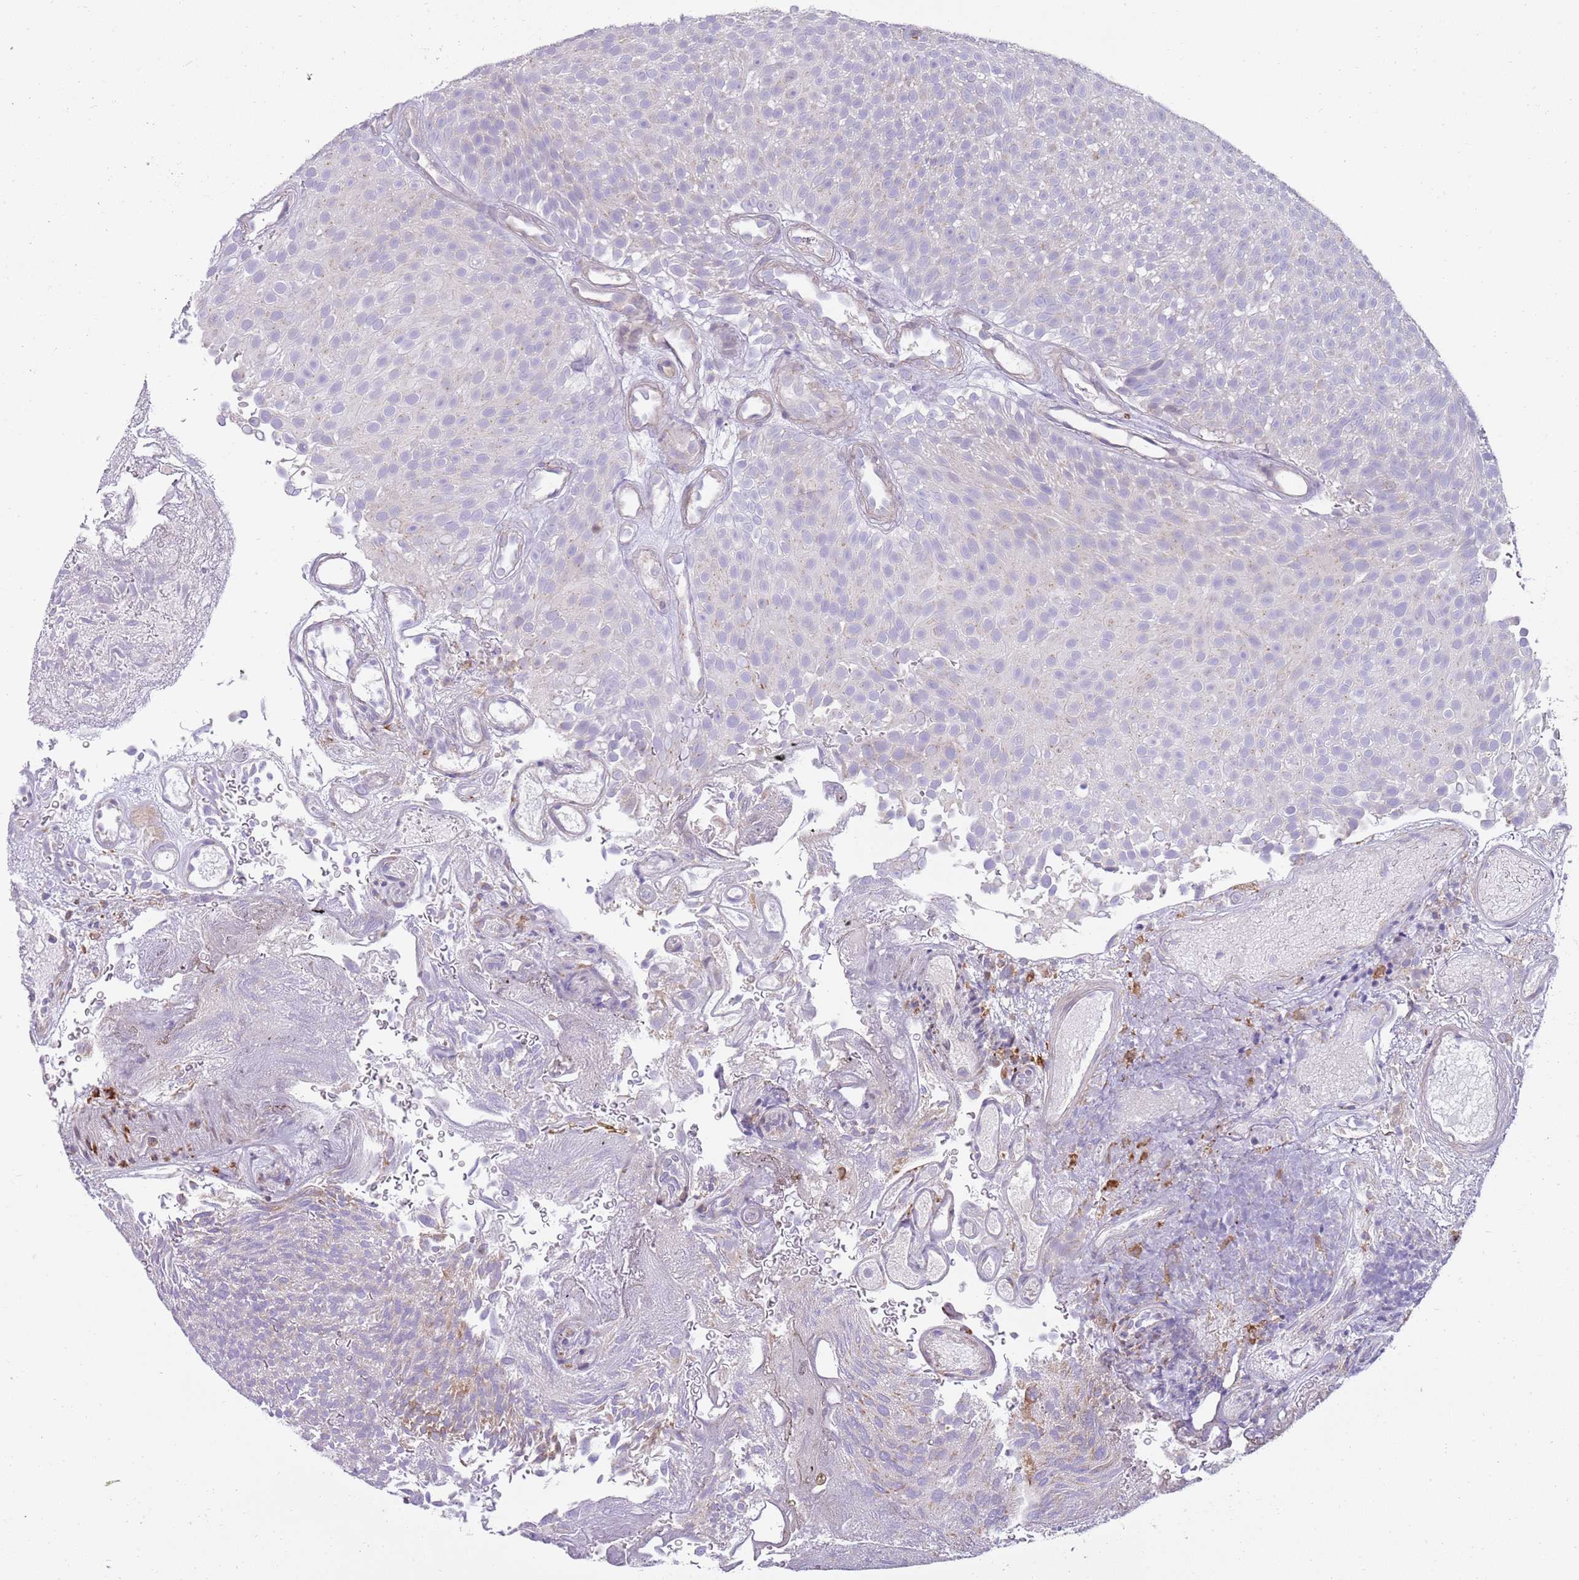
{"staining": {"intensity": "negative", "quantity": "none", "location": "none"}, "tissue": "urothelial cancer", "cell_type": "Tumor cells", "image_type": "cancer", "snomed": [{"axis": "morphology", "description": "Urothelial carcinoma, Low grade"}, {"axis": "topography", "description": "Urinary bladder"}], "caption": "Immunohistochemistry (IHC) of human urothelial carcinoma (low-grade) exhibits no expression in tumor cells.", "gene": "DIPK1C", "patient": {"sex": "male", "age": 78}}